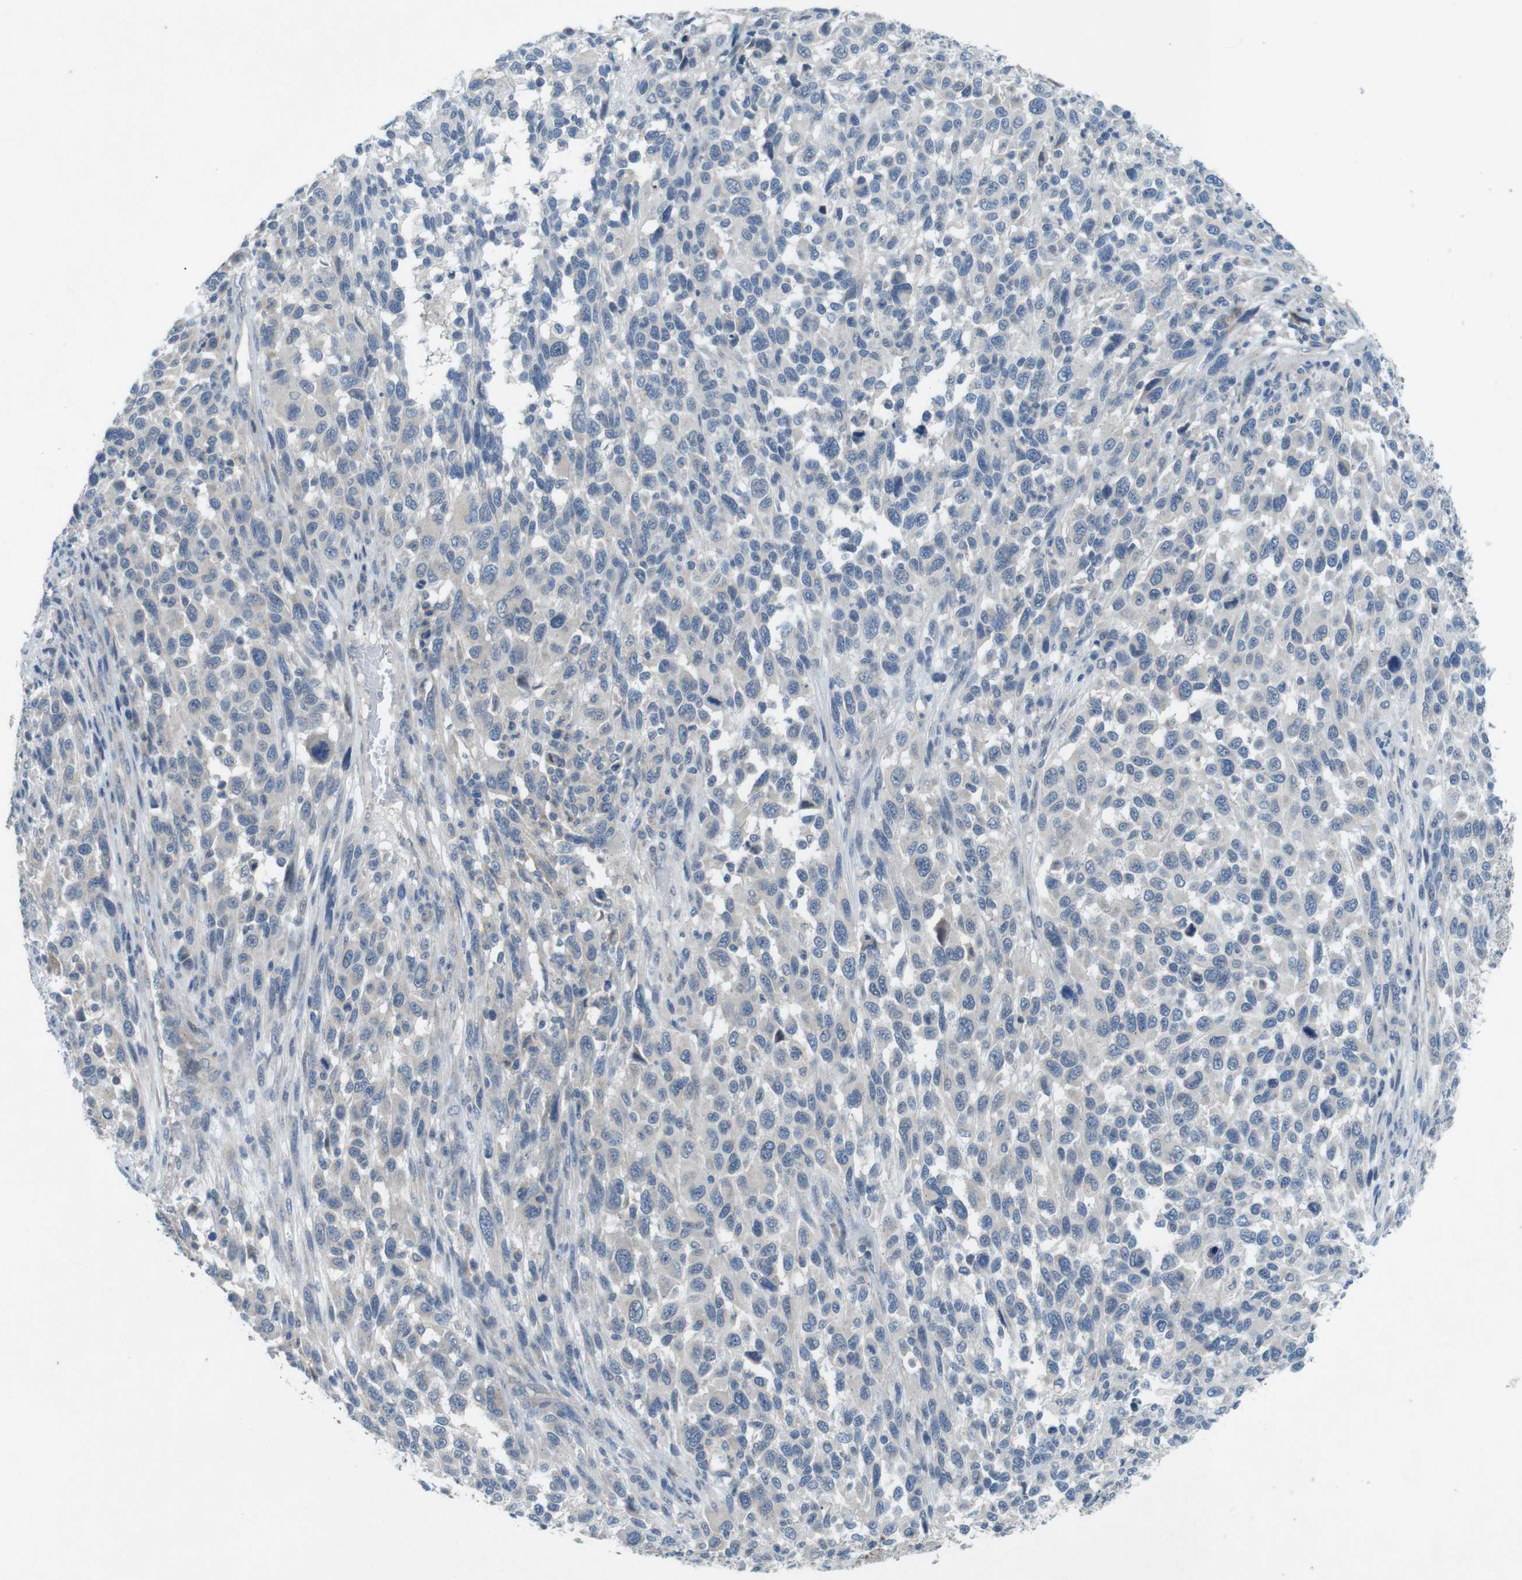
{"staining": {"intensity": "negative", "quantity": "none", "location": "none"}, "tissue": "melanoma", "cell_type": "Tumor cells", "image_type": "cancer", "snomed": [{"axis": "morphology", "description": "Malignant melanoma, Metastatic site"}, {"axis": "topography", "description": "Lymph node"}], "caption": "Tumor cells are negative for brown protein staining in melanoma.", "gene": "TYW1", "patient": {"sex": "male", "age": 61}}